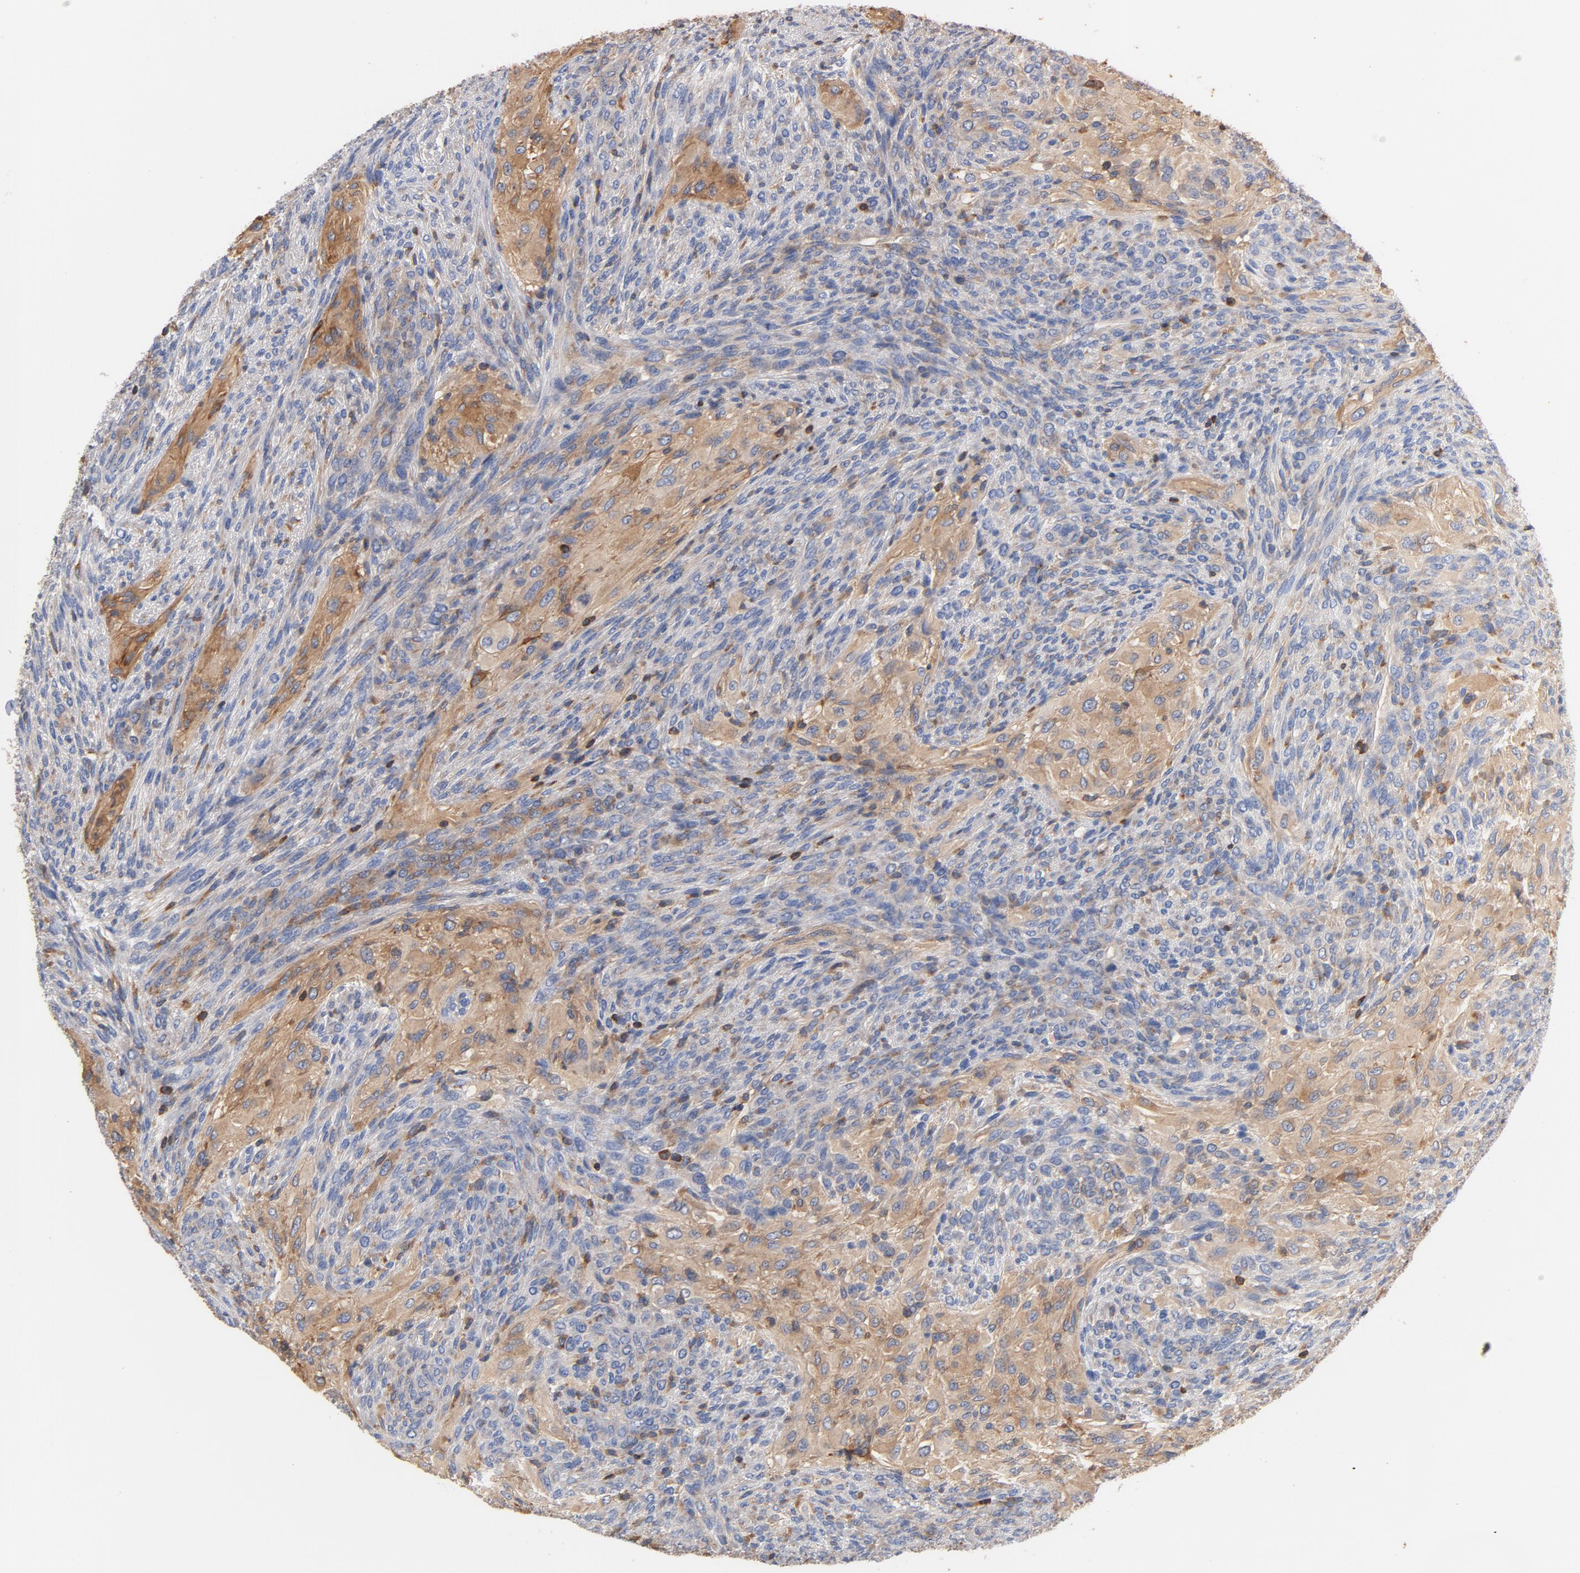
{"staining": {"intensity": "moderate", "quantity": "25%-75%", "location": "cytoplasmic/membranous"}, "tissue": "glioma", "cell_type": "Tumor cells", "image_type": "cancer", "snomed": [{"axis": "morphology", "description": "Glioma, malignant, High grade"}, {"axis": "topography", "description": "Cerebral cortex"}], "caption": "Immunohistochemical staining of glioma displays moderate cytoplasmic/membranous protein positivity in about 25%-75% of tumor cells.", "gene": "EZR", "patient": {"sex": "female", "age": 55}}